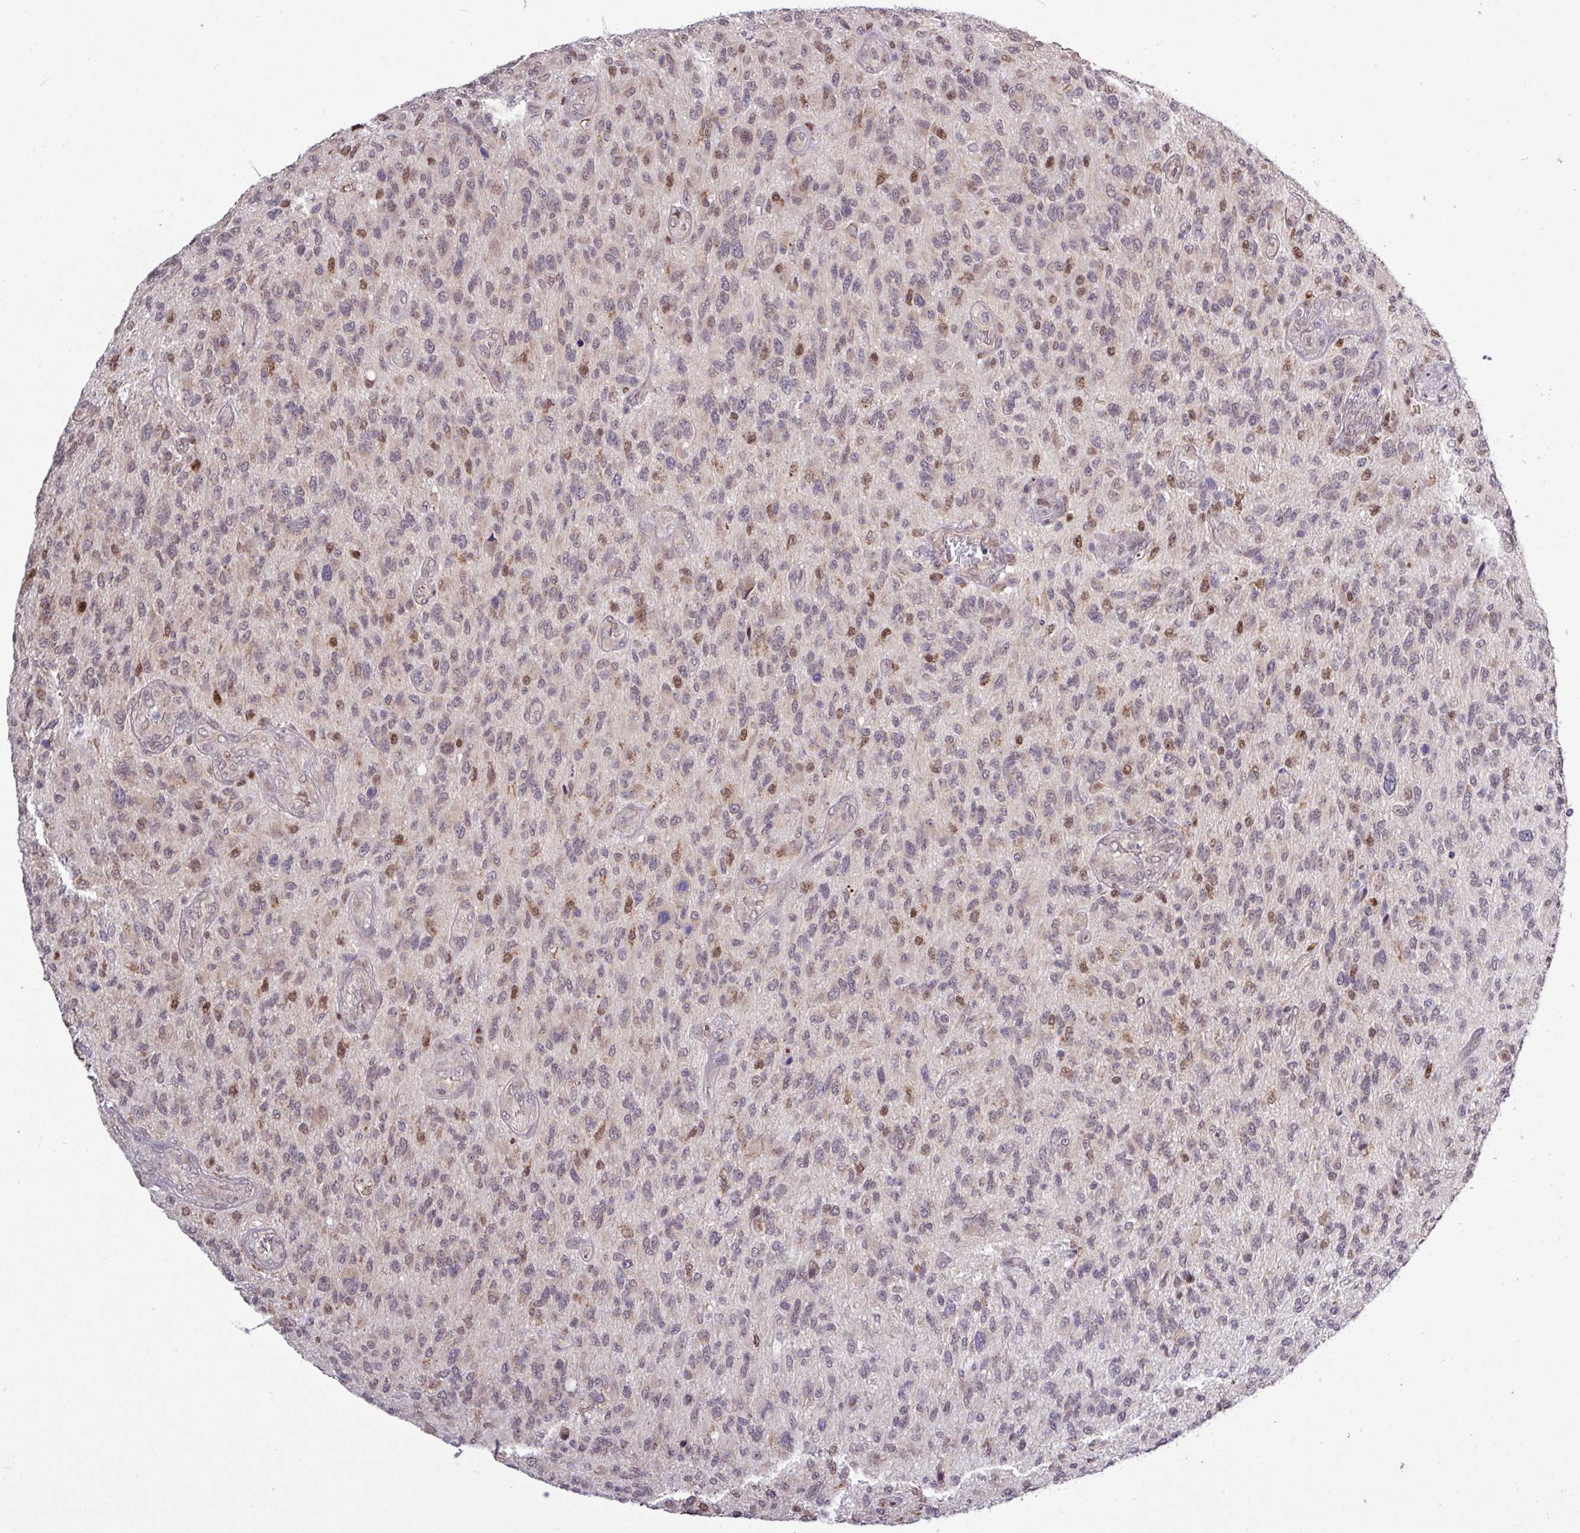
{"staining": {"intensity": "moderate", "quantity": "<25%", "location": "nuclear"}, "tissue": "glioma", "cell_type": "Tumor cells", "image_type": "cancer", "snomed": [{"axis": "morphology", "description": "Glioma, malignant, High grade"}, {"axis": "topography", "description": "Brain"}], "caption": "Immunohistochemistry (DAB (3,3'-diaminobenzidine)) staining of glioma demonstrates moderate nuclear protein expression in about <25% of tumor cells.", "gene": "SKIC2", "patient": {"sex": "male", "age": 47}}